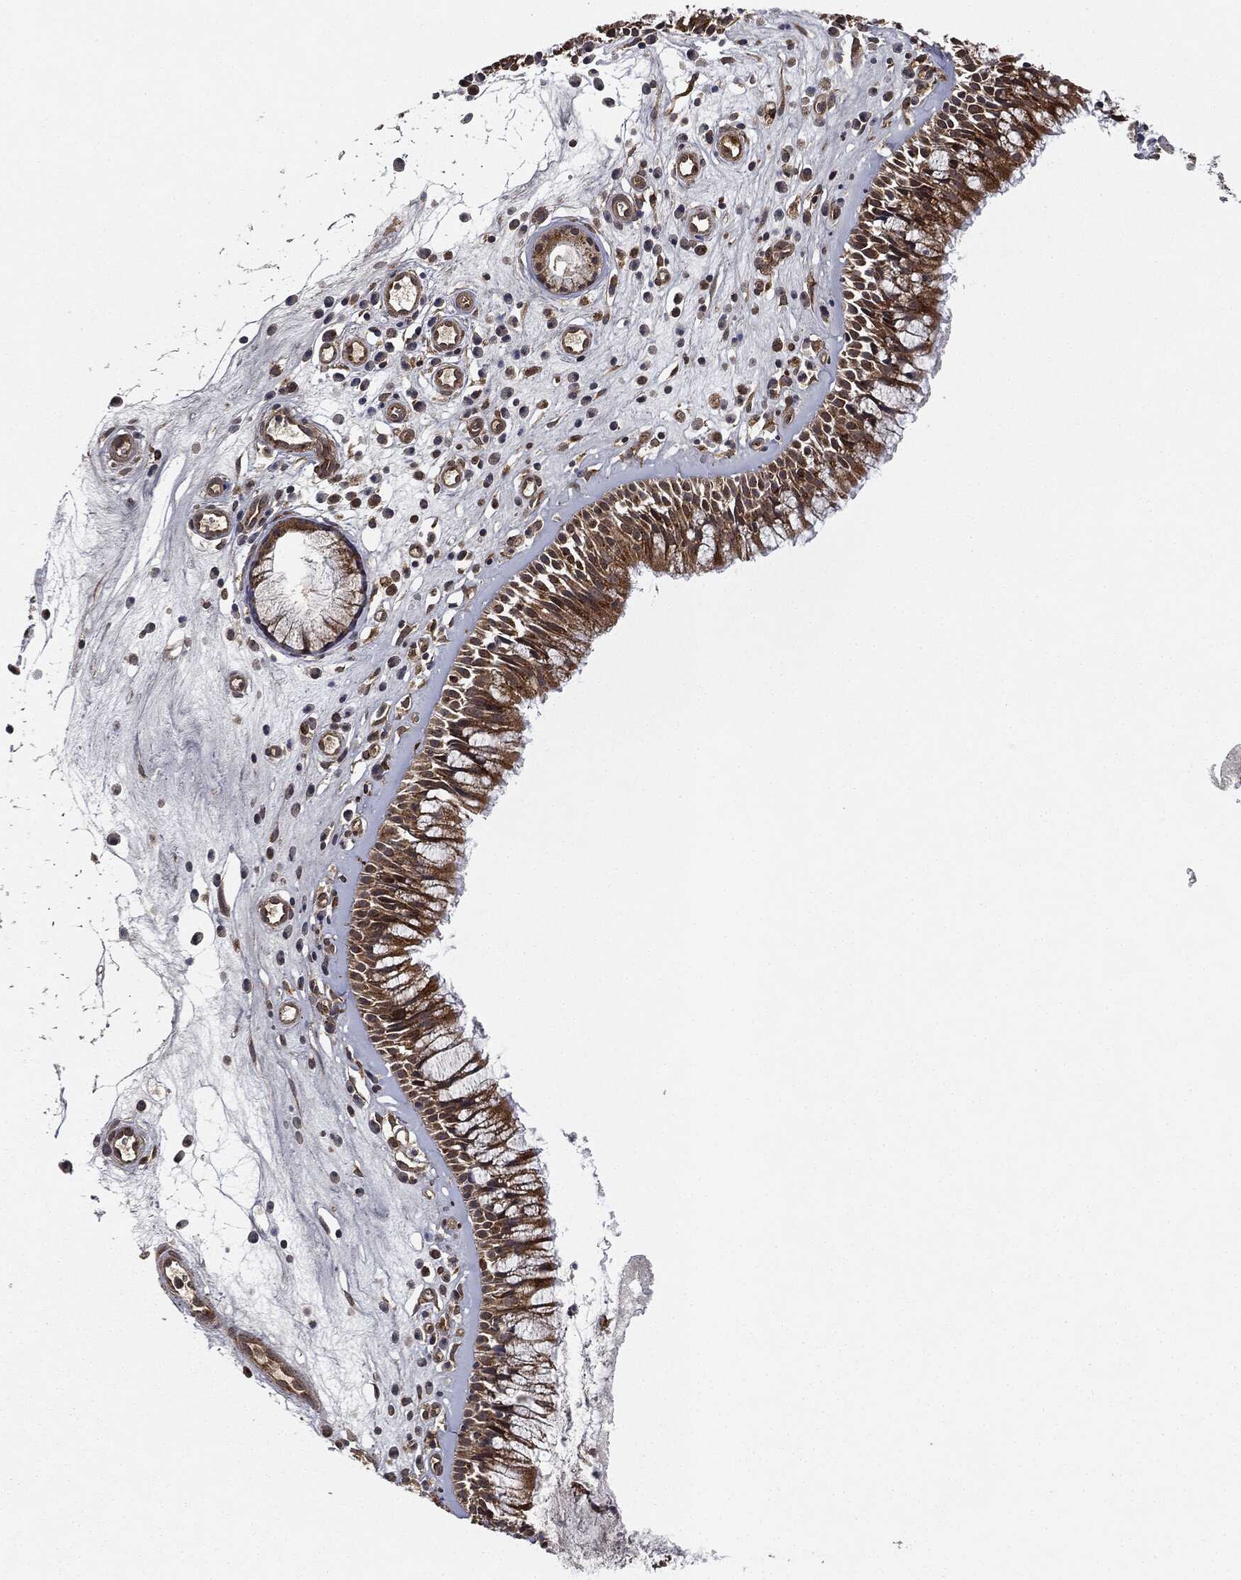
{"staining": {"intensity": "strong", "quantity": ">75%", "location": "cytoplasmic/membranous"}, "tissue": "nasopharynx", "cell_type": "Respiratory epithelial cells", "image_type": "normal", "snomed": [{"axis": "morphology", "description": "Normal tissue, NOS"}, {"axis": "topography", "description": "Nasopharynx"}], "caption": "Respiratory epithelial cells demonstrate strong cytoplasmic/membranous positivity in approximately >75% of cells in normal nasopharynx. The staining was performed using DAB (3,3'-diaminobenzidine), with brown indicating positive protein expression. Nuclei are stained blue with hematoxylin.", "gene": "MIER2", "patient": {"sex": "male", "age": 57}}